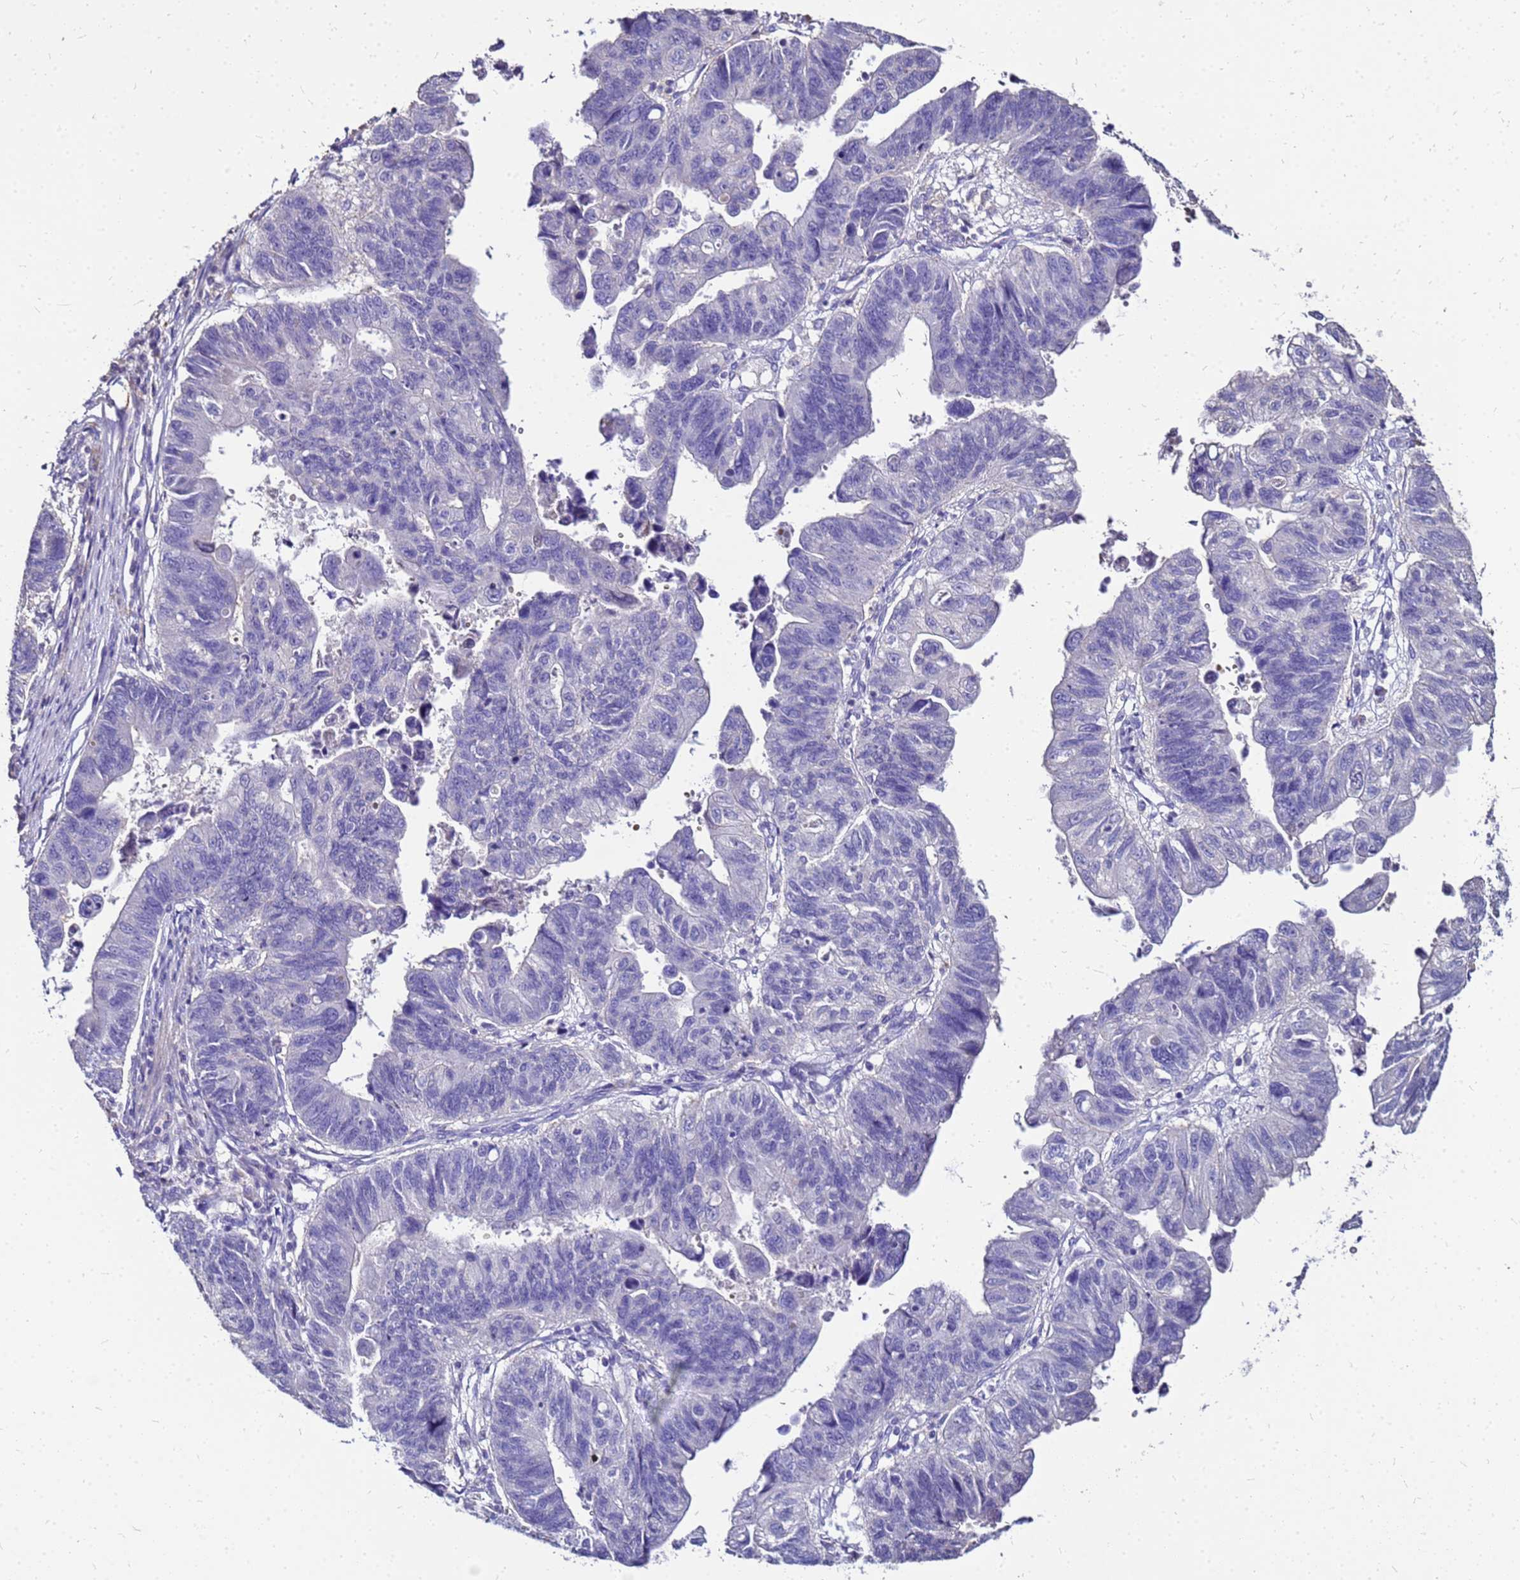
{"staining": {"intensity": "negative", "quantity": "none", "location": "none"}, "tissue": "stomach cancer", "cell_type": "Tumor cells", "image_type": "cancer", "snomed": [{"axis": "morphology", "description": "Adenocarcinoma, NOS"}, {"axis": "topography", "description": "Stomach"}], "caption": "IHC of stomach cancer (adenocarcinoma) demonstrates no positivity in tumor cells. The staining is performed using DAB (3,3'-diaminobenzidine) brown chromogen with nuclei counter-stained in using hematoxylin.", "gene": "S100A2", "patient": {"sex": "male", "age": 59}}